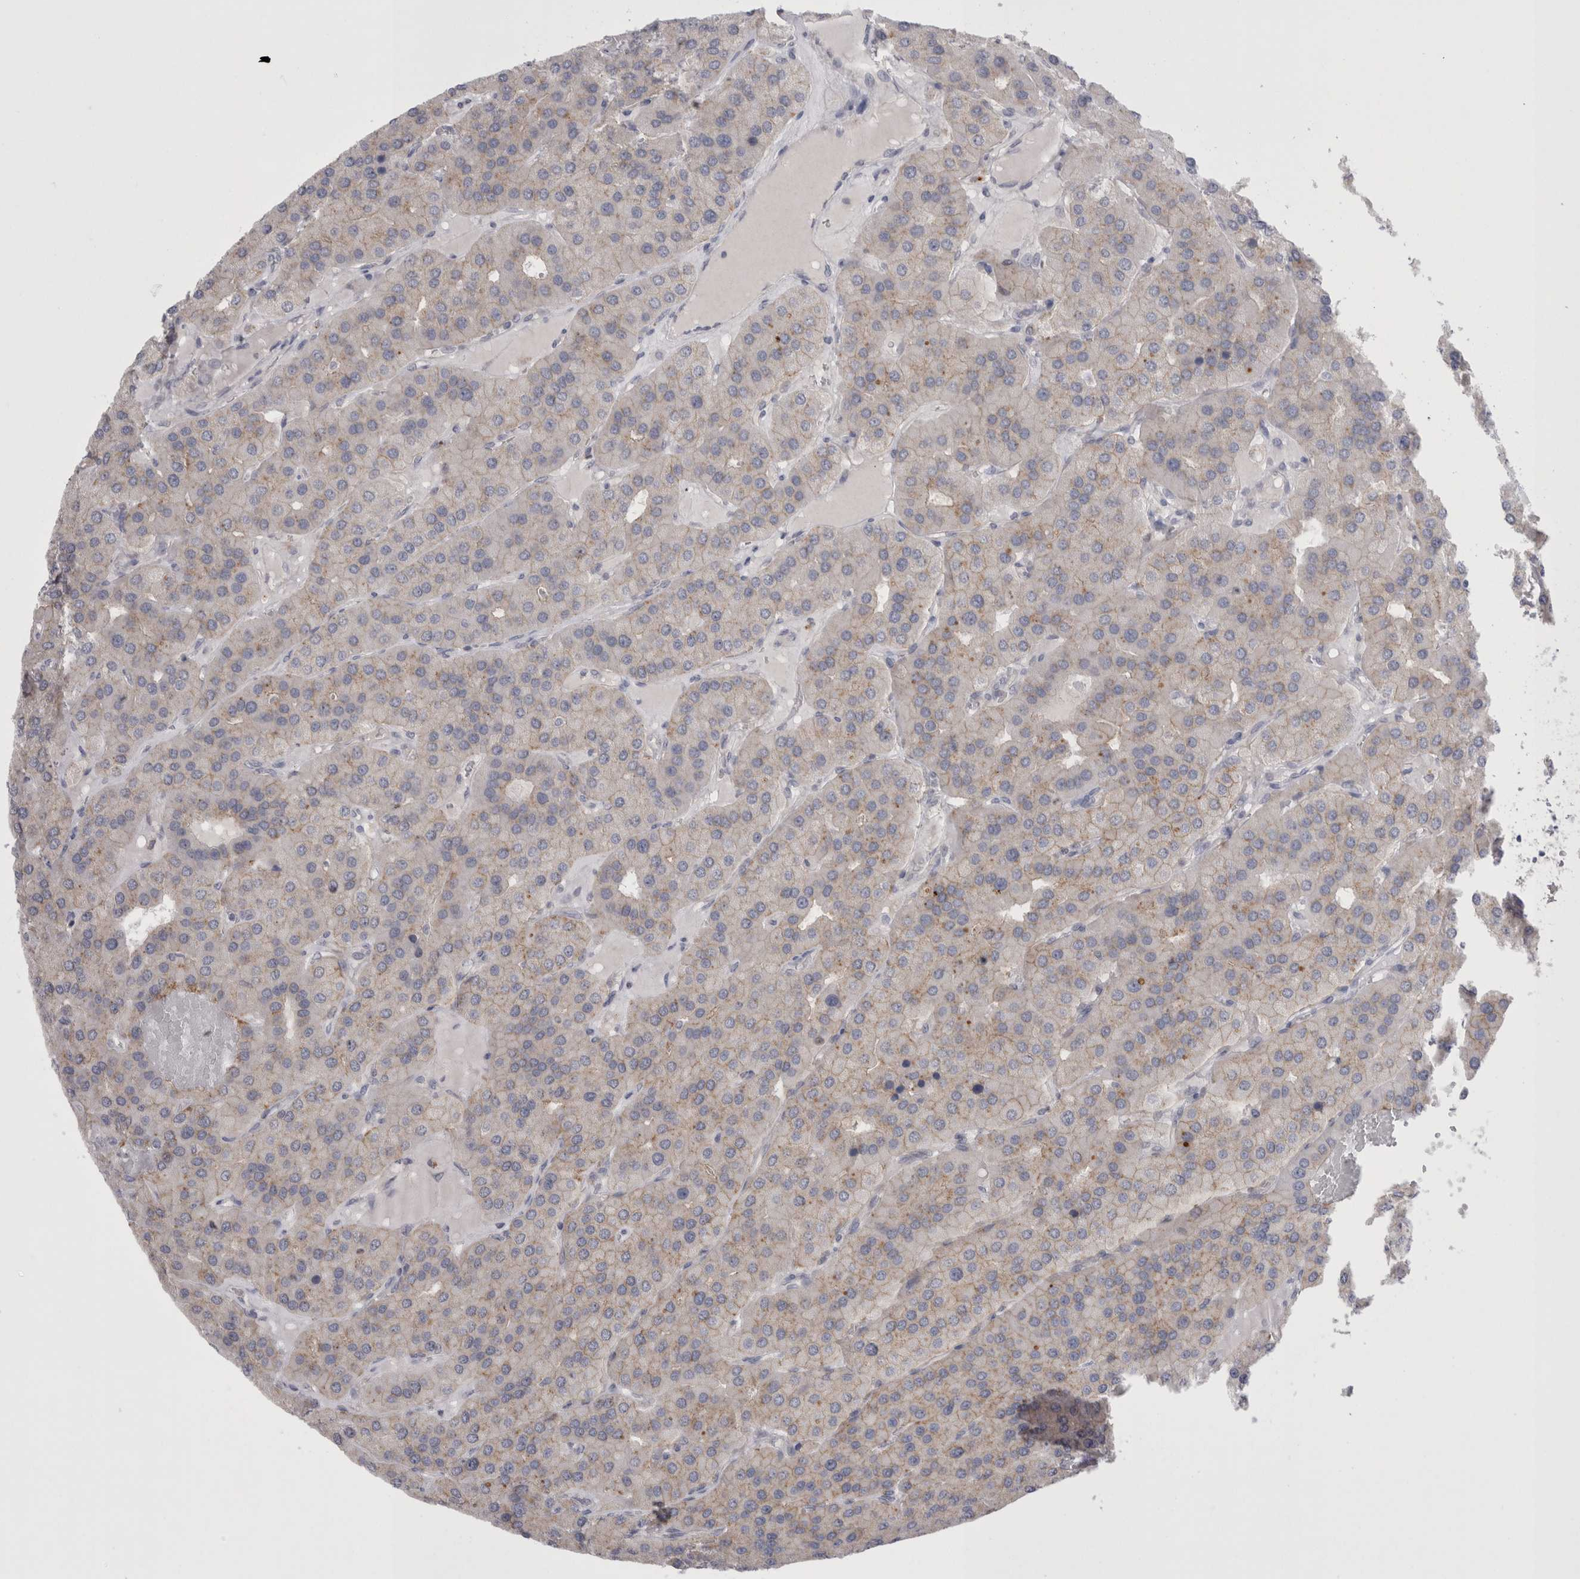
{"staining": {"intensity": "moderate", "quantity": "<25%", "location": "cytoplasmic/membranous"}, "tissue": "parathyroid gland", "cell_type": "Glandular cells", "image_type": "normal", "snomed": [{"axis": "morphology", "description": "Normal tissue, NOS"}, {"axis": "morphology", "description": "Adenoma, NOS"}, {"axis": "topography", "description": "Parathyroid gland"}], "caption": "Immunohistochemical staining of benign human parathyroid gland demonstrates <25% levels of moderate cytoplasmic/membranous protein positivity in about <25% of glandular cells.", "gene": "EPDR1", "patient": {"sex": "female", "age": 86}}